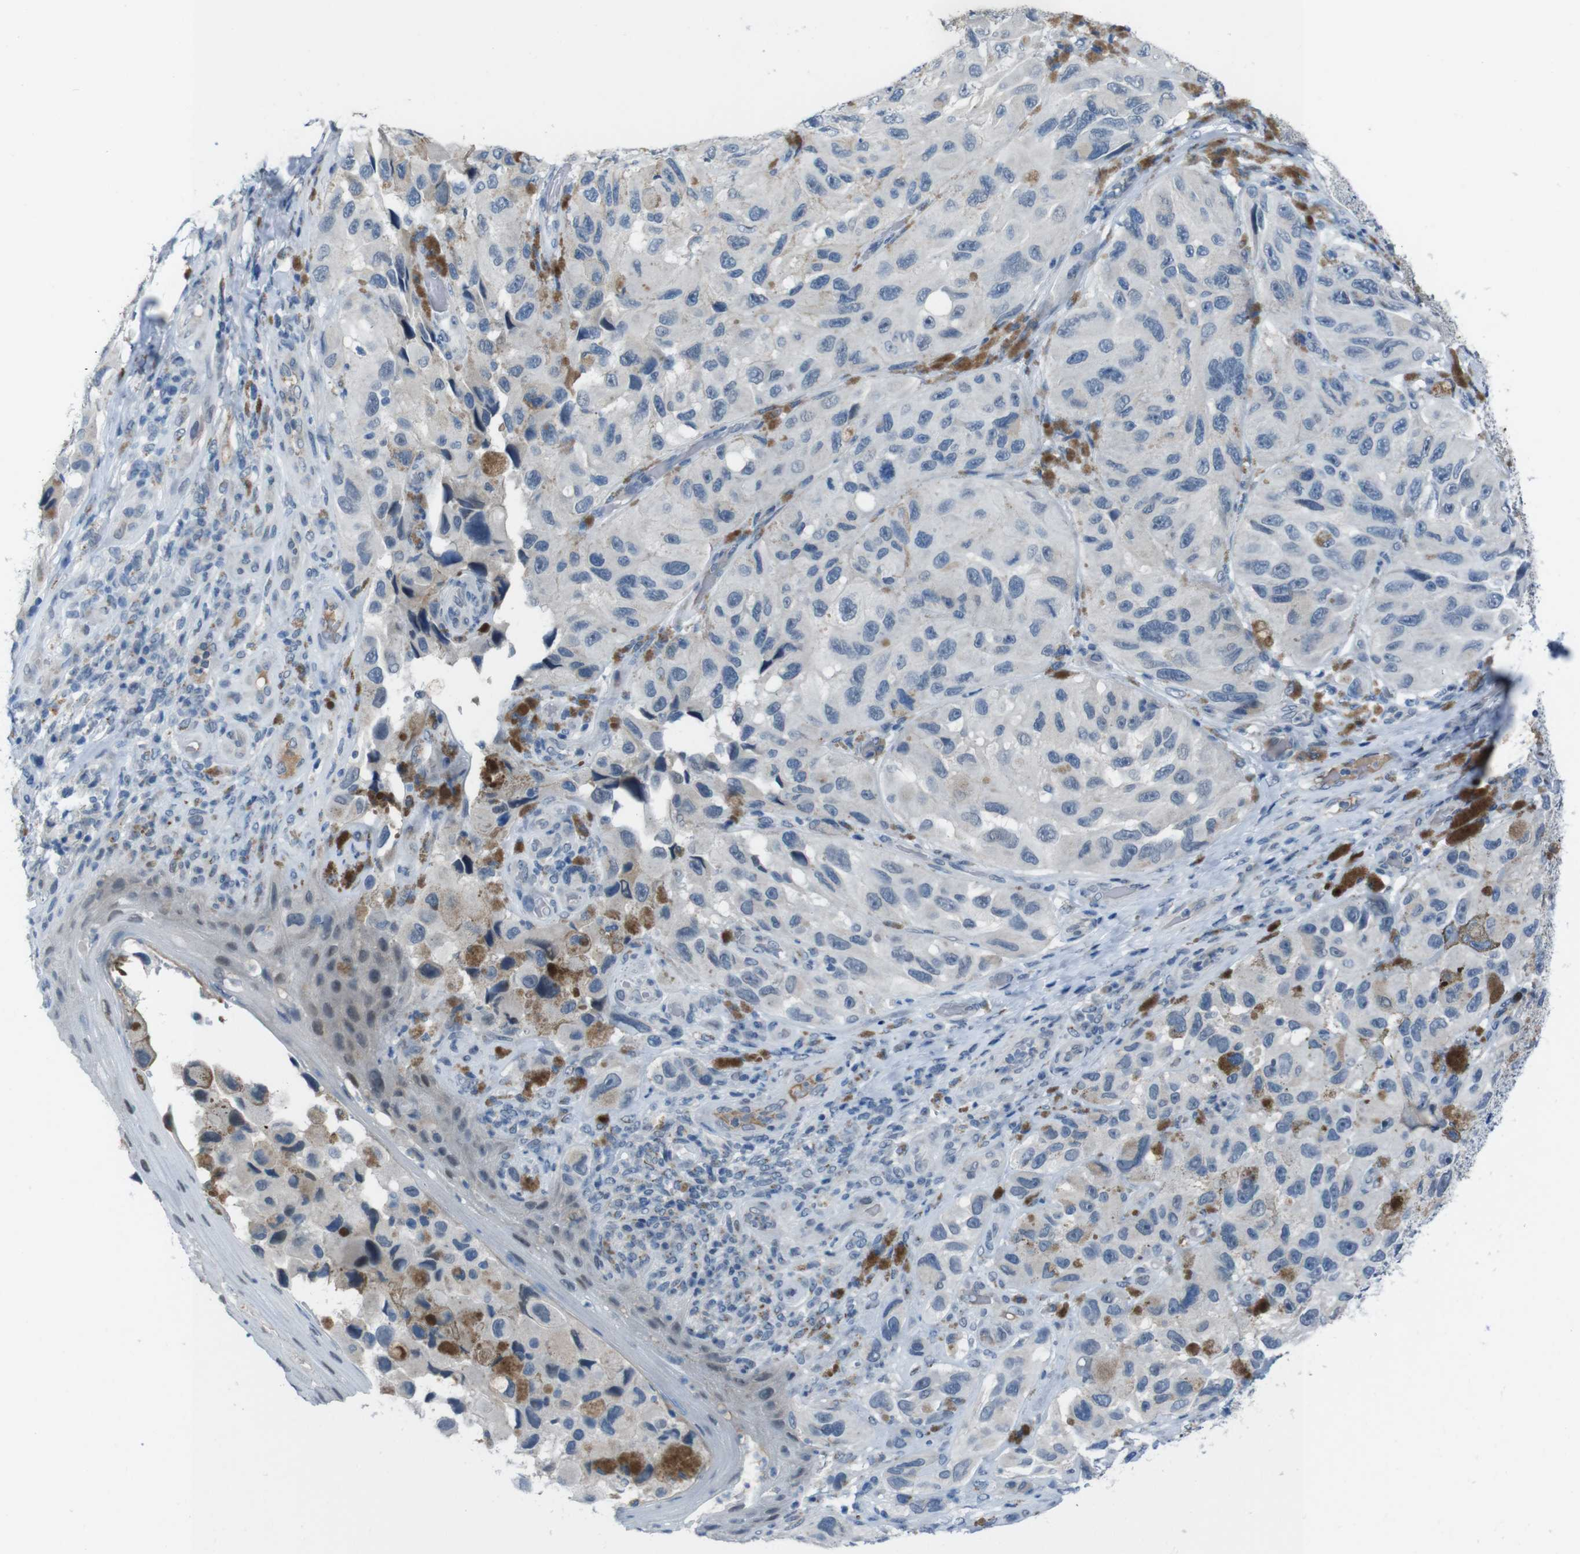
{"staining": {"intensity": "negative", "quantity": "none", "location": "none"}, "tissue": "melanoma", "cell_type": "Tumor cells", "image_type": "cancer", "snomed": [{"axis": "morphology", "description": "Malignant melanoma, NOS"}, {"axis": "topography", "description": "Skin"}], "caption": "This is an immunohistochemistry photomicrograph of malignant melanoma. There is no expression in tumor cells.", "gene": "CDHR2", "patient": {"sex": "female", "age": 73}}